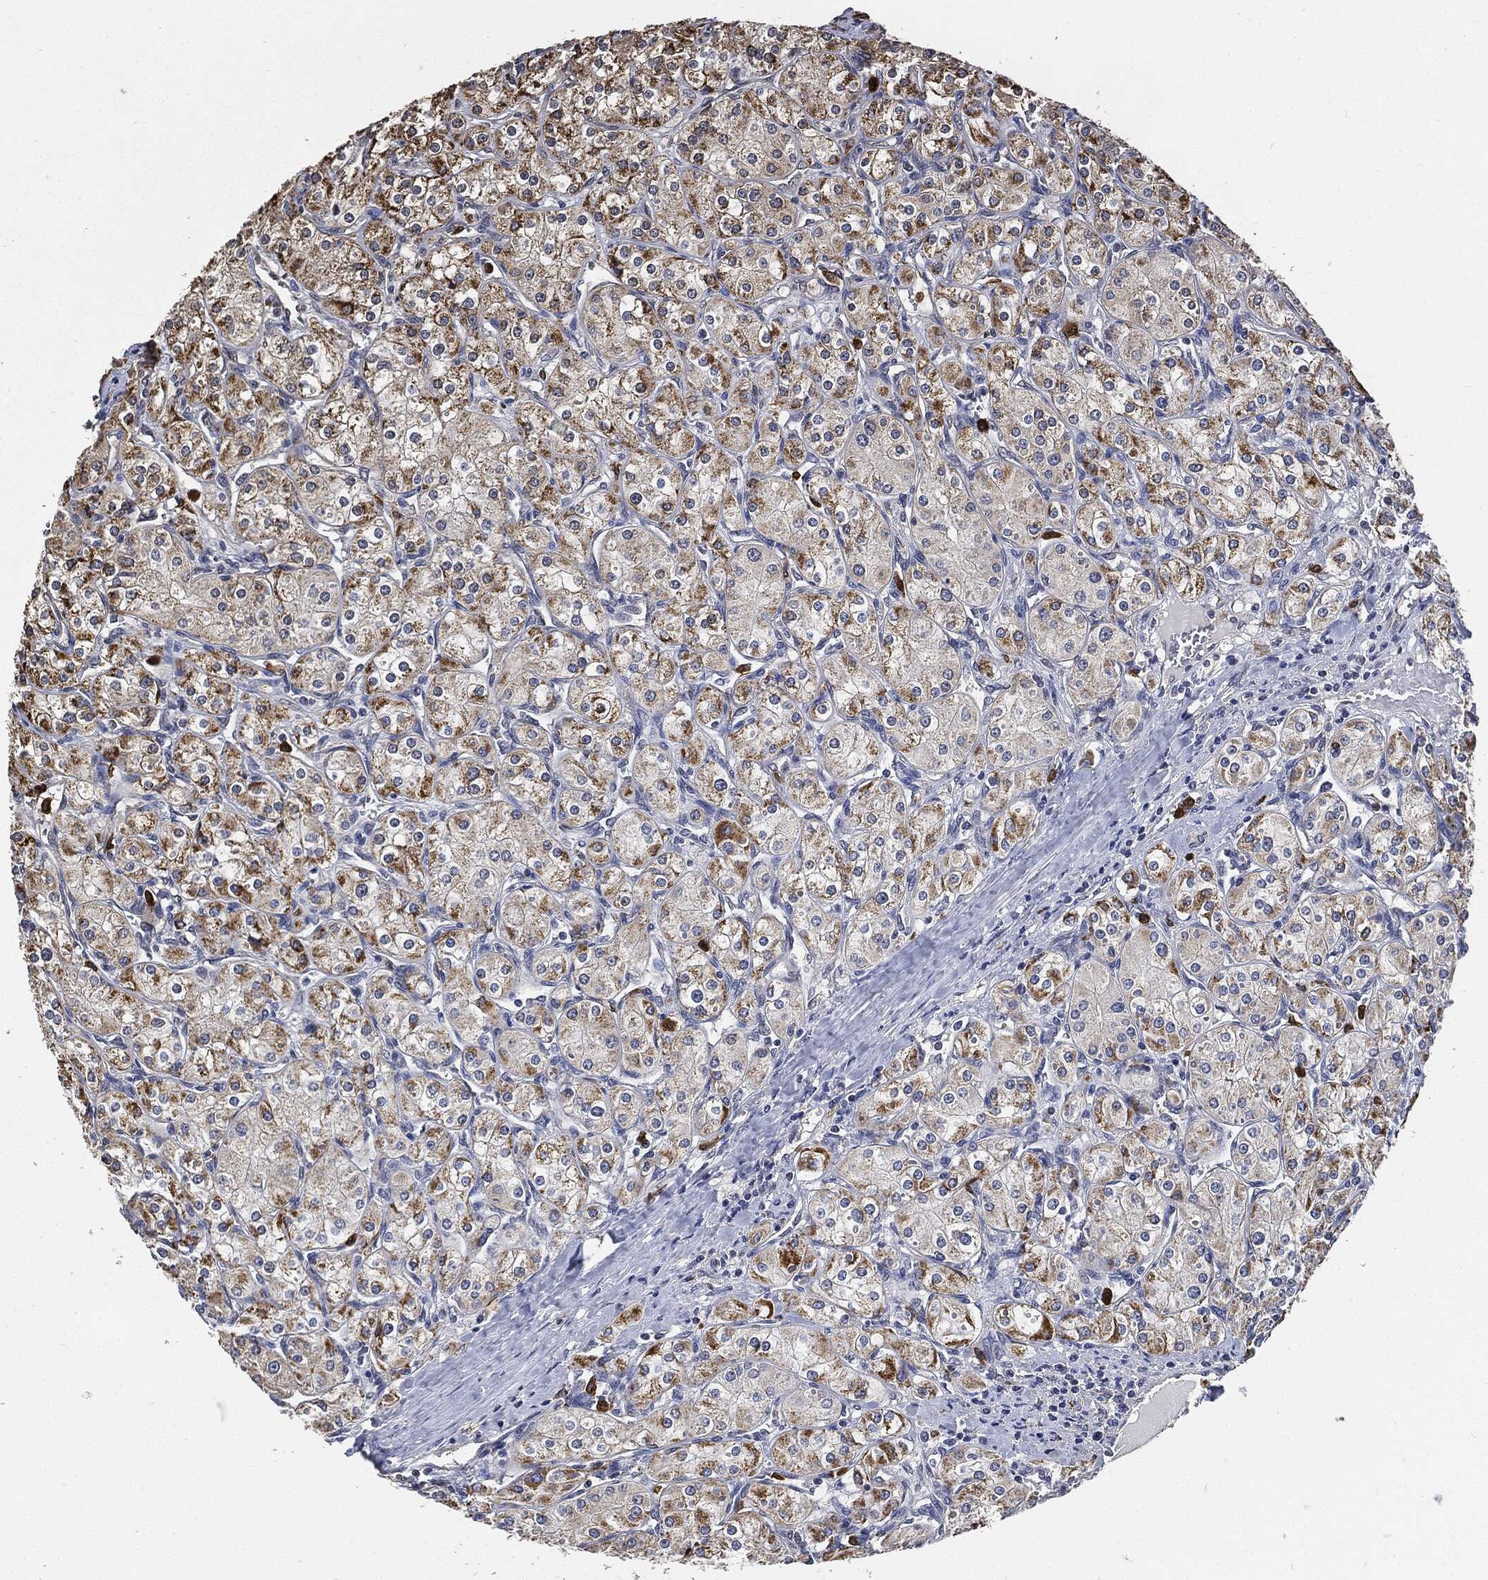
{"staining": {"intensity": "moderate", "quantity": ">75%", "location": "cytoplasmic/membranous"}, "tissue": "renal cancer", "cell_type": "Tumor cells", "image_type": "cancer", "snomed": [{"axis": "morphology", "description": "Adenocarcinoma, NOS"}, {"axis": "topography", "description": "Kidney"}], "caption": "A photomicrograph of human adenocarcinoma (renal) stained for a protein displays moderate cytoplasmic/membranous brown staining in tumor cells. The staining was performed using DAB to visualize the protein expression in brown, while the nuclei were stained in blue with hematoxylin (Magnification: 20x).", "gene": "S100A9", "patient": {"sex": "male", "age": 77}}